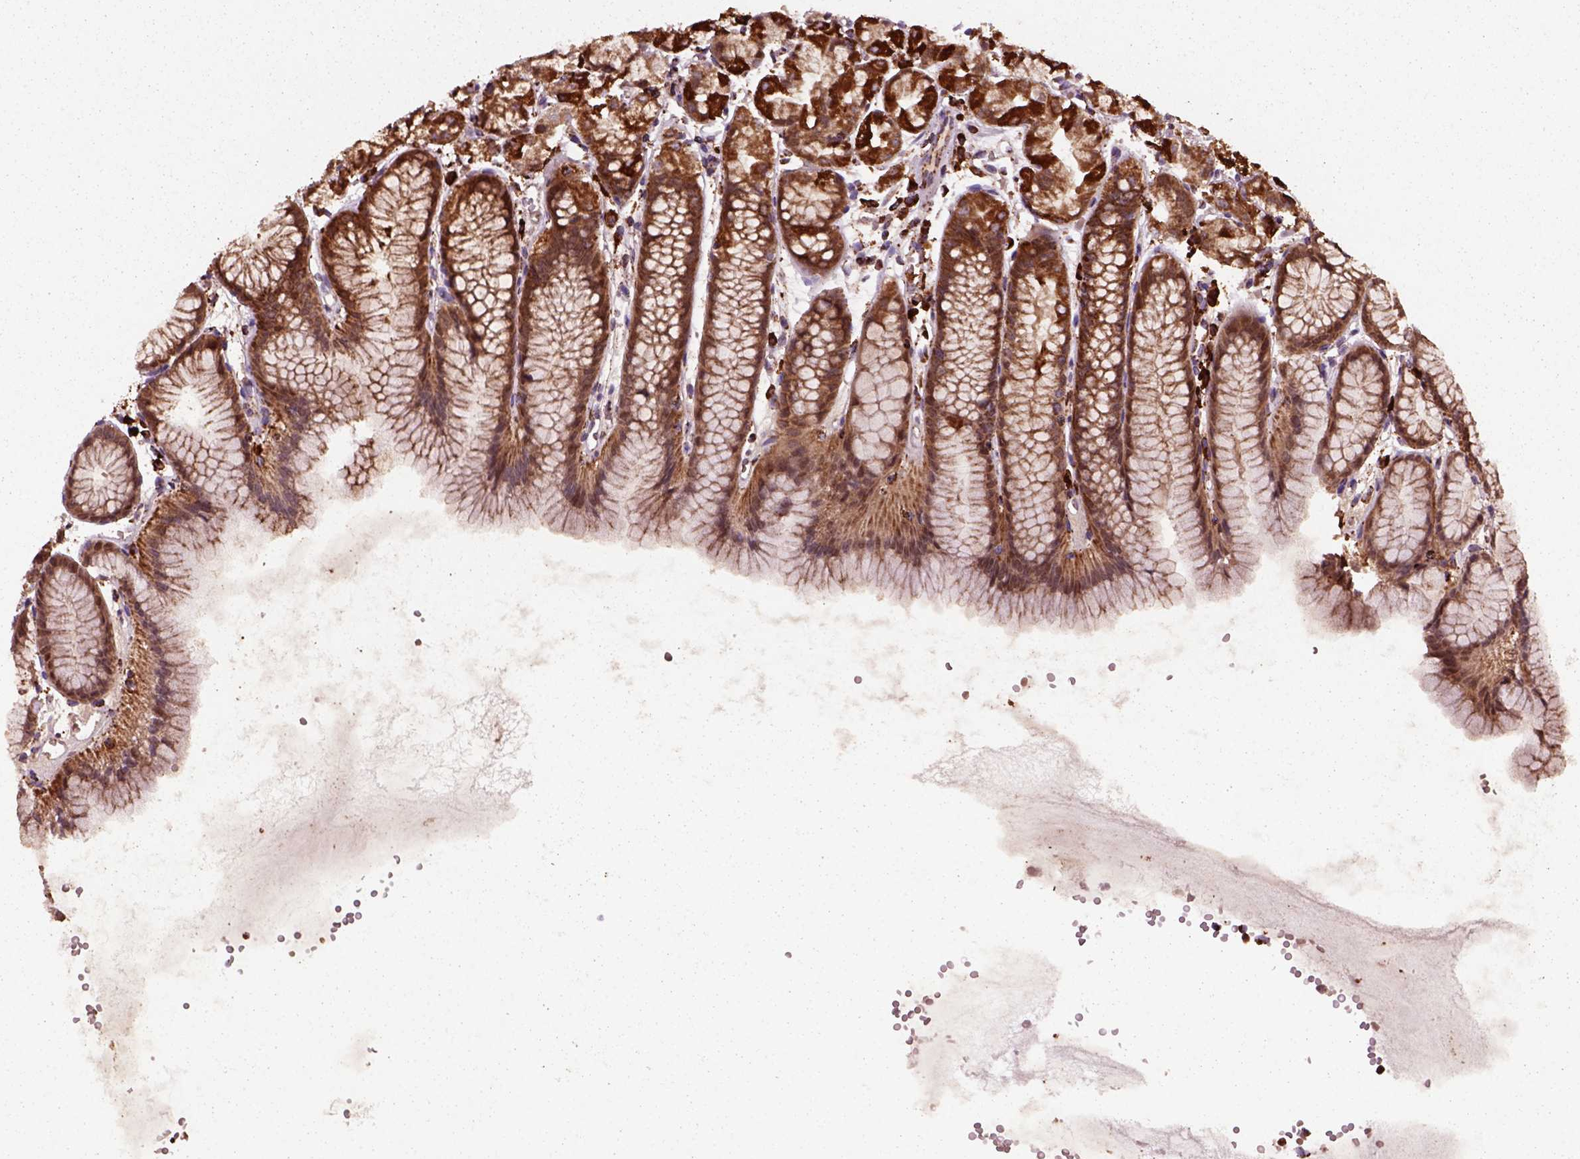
{"staining": {"intensity": "strong", "quantity": ">75%", "location": "cytoplasmic/membranous"}, "tissue": "stomach", "cell_type": "Glandular cells", "image_type": "normal", "snomed": [{"axis": "morphology", "description": "Normal tissue, NOS"}, {"axis": "topography", "description": "Stomach, upper"}], "caption": "Immunohistochemistry (IHC) (DAB) staining of benign human stomach shows strong cytoplasmic/membranous protein staining in about >75% of glandular cells. Using DAB (brown) and hematoxylin (blue) stains, captured at high magnification using brightfield microscopy.", "gene": "NUDT16L1", "patient": {"sex": "male", "age": 47}}